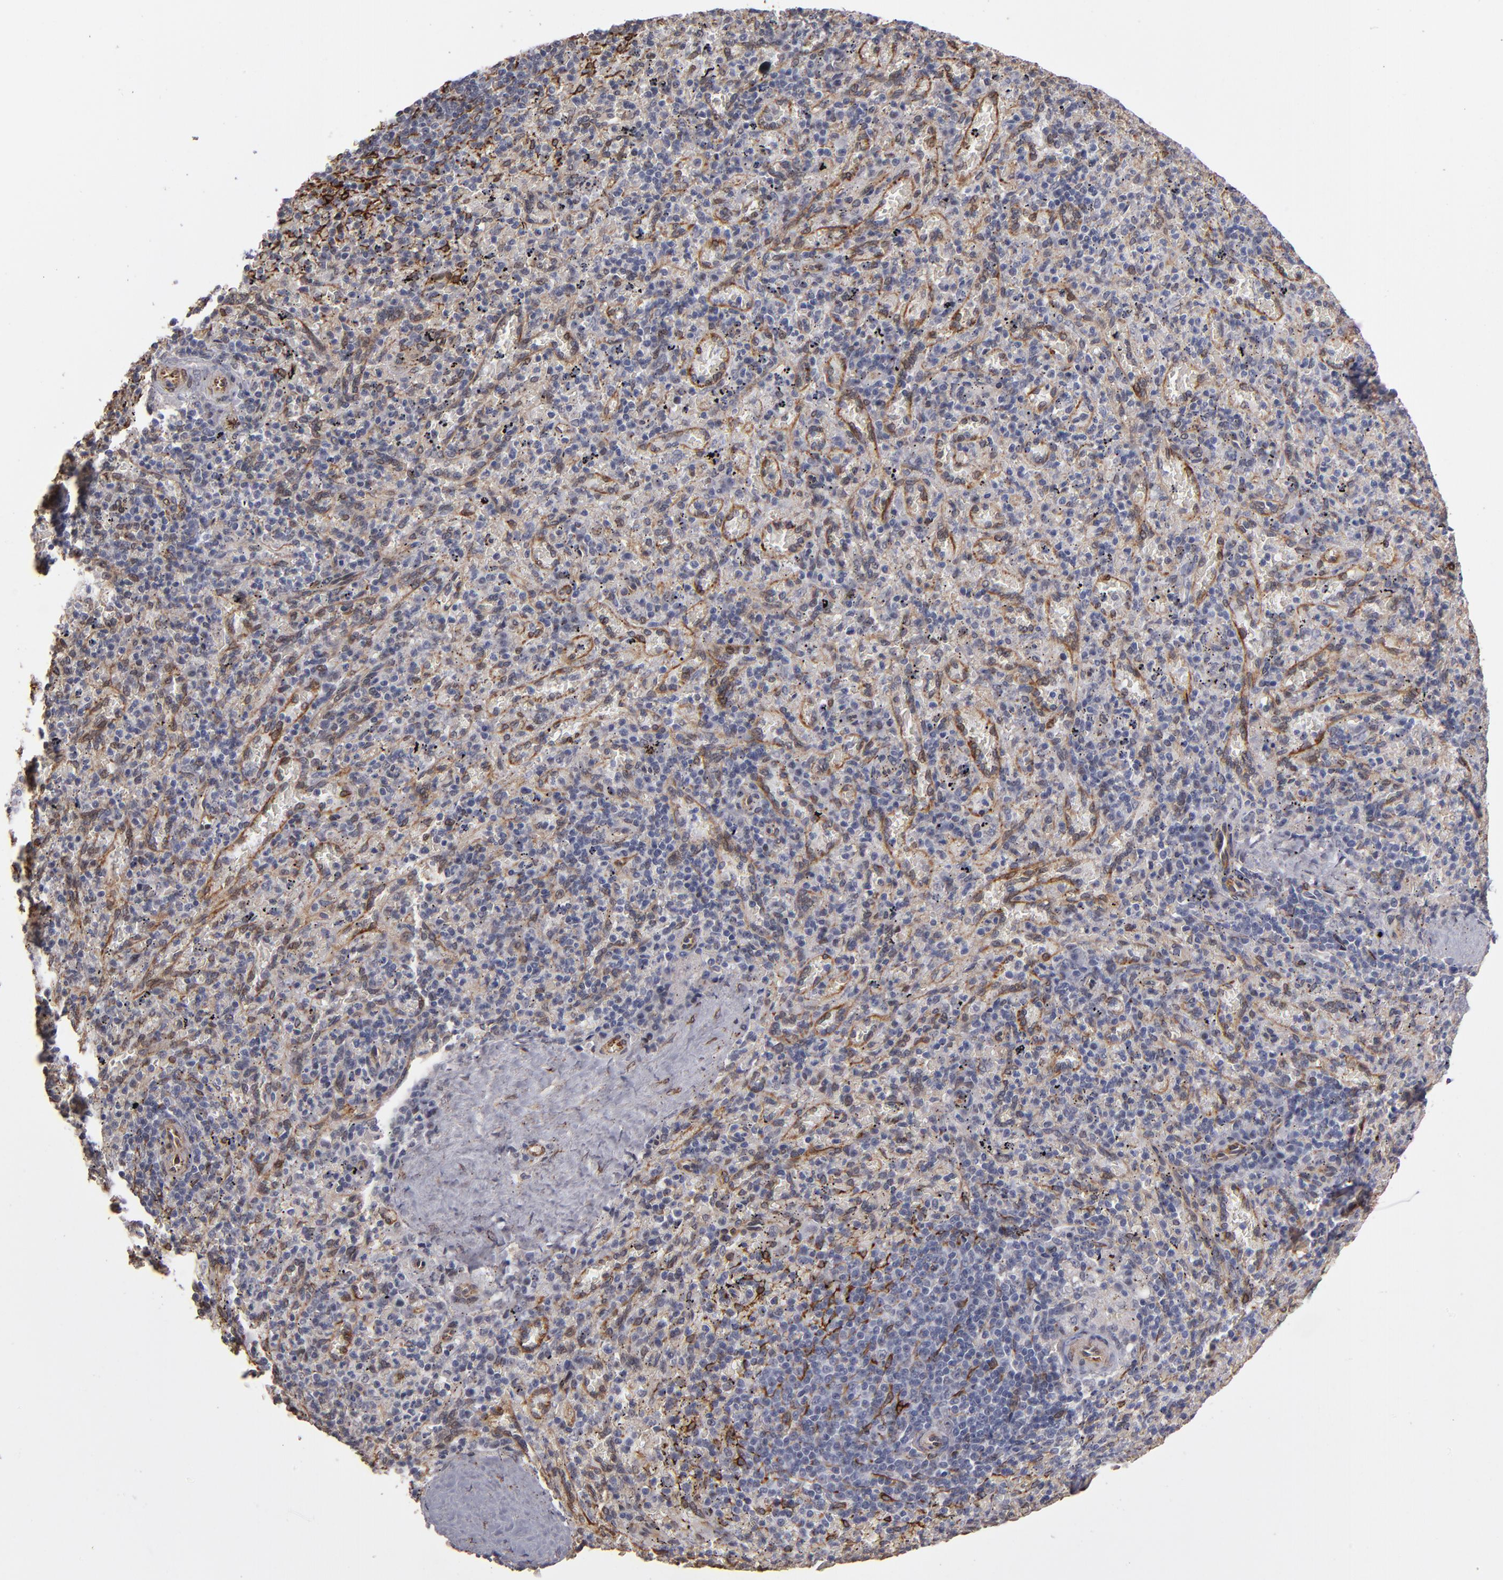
{"staining": {"intensity": "moderate", "quantity": "<25%", "location": "cytoplasmic/membranous"}, "tissue": "spleen", "cell_type": "Cells in red pulp", "image_type": "normal", "snomed": [{"axis": "morphology", "description": "Normal tissue, NOS"}, {"axis": "topography", "description": "Spleen"}], "caption": "Immunohistochemical staining of unremarkable human spleen displays moderate cytoplasmic/membranous protein positivity in about <25% of cells in red pulp. The staining was performed using DAB to visualize the protein expression in brown, while the nuclei were stained in blue with hematoxylin (Magnification: 20x).", "gene": "PGRMC1", "patient": {"sex": "female", "age": 43}}